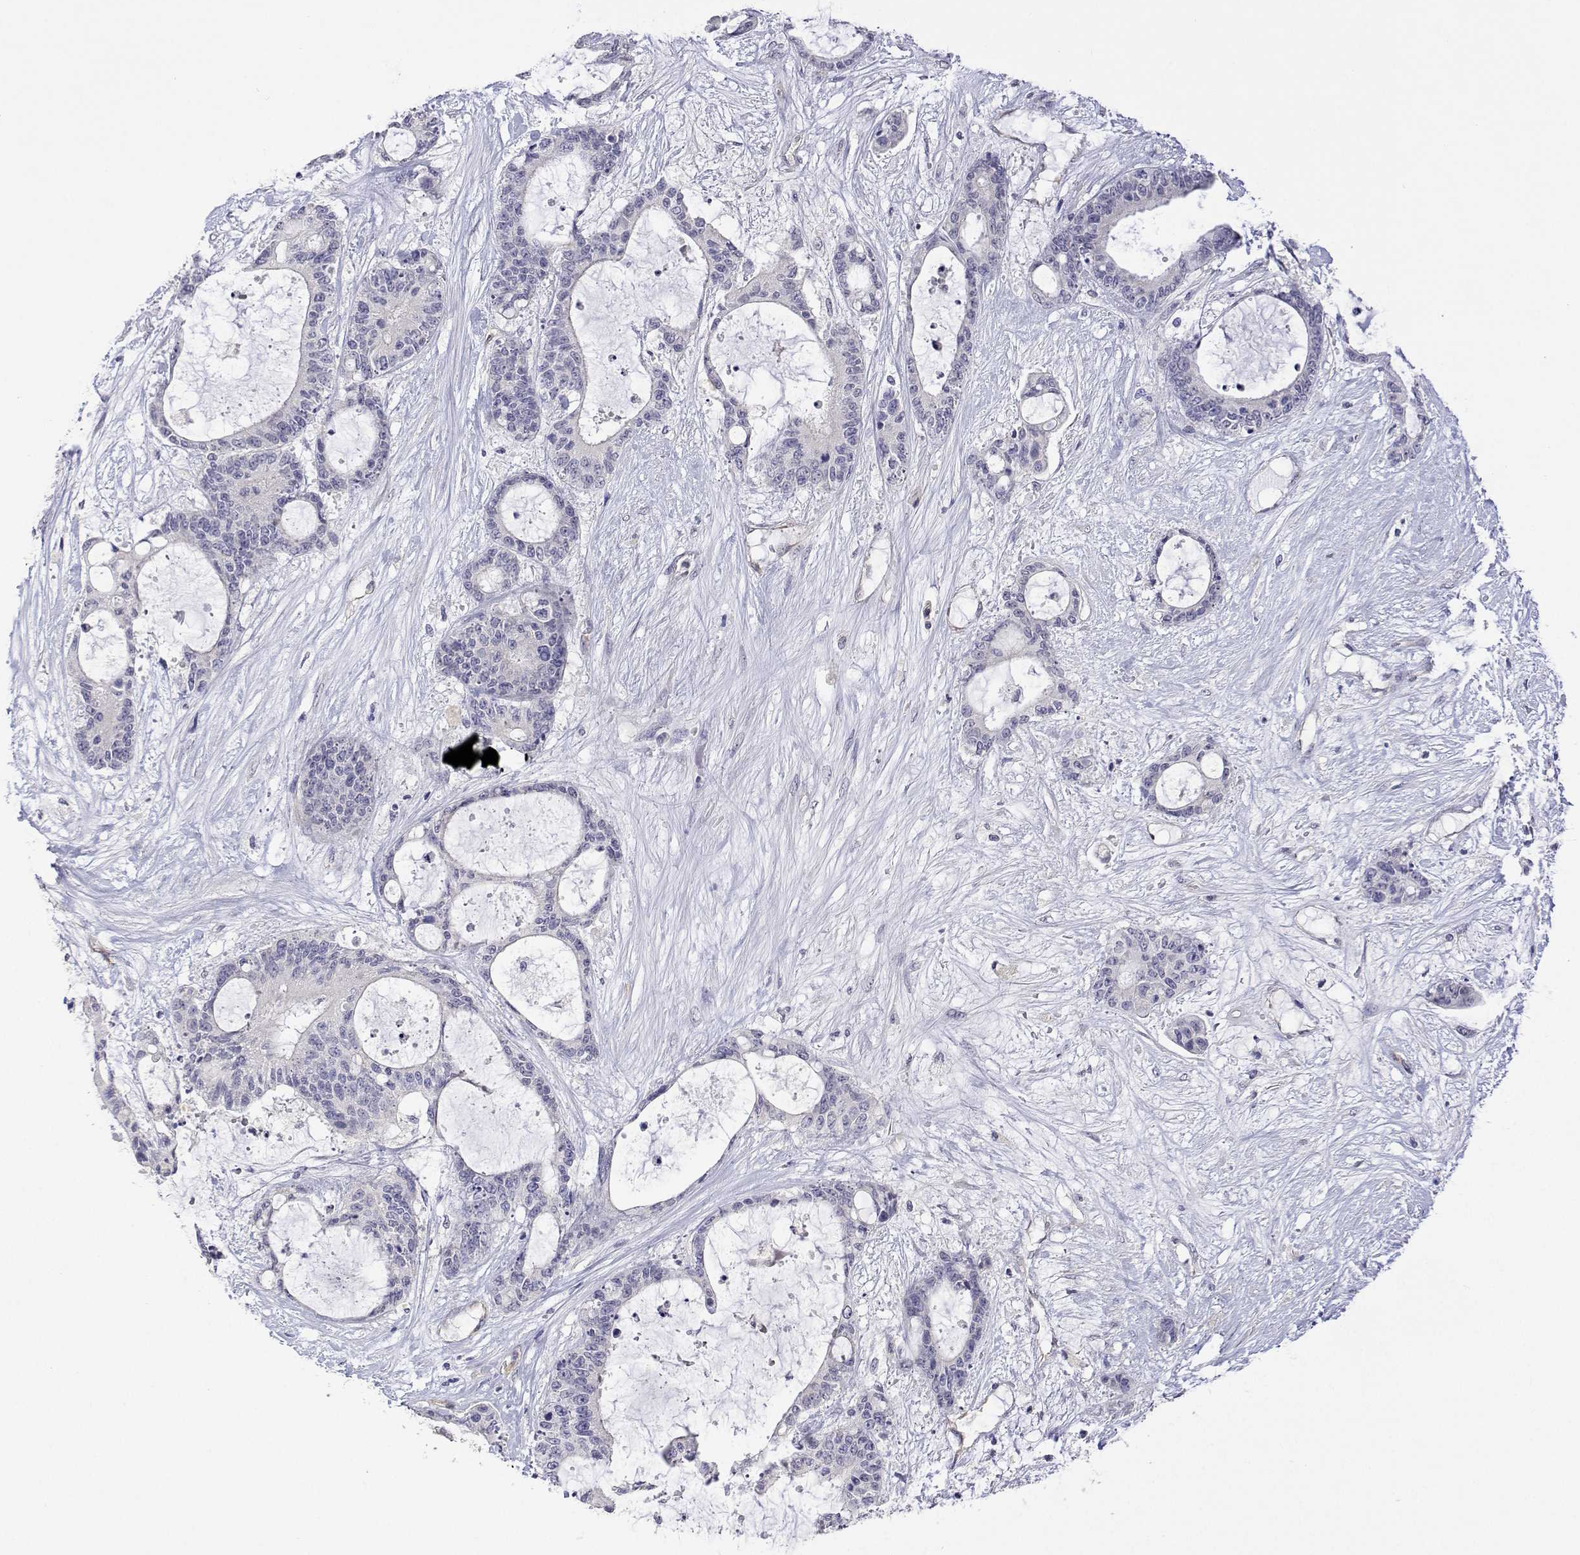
{"staining": {"intensity": "negative", "quantity": "none", "location": "none"}, "tissue": "liver cancer", "cell_type": "Tumor cells", "image_type": "cancer", "snomed": [{"axis": "morphology", "description": "Normal tissue, NOS"}, {"axis": "morphology", "description": "Cholangiocarcinoma"}, {"axis": "topography", "description": "Liver"}, {"axis": "topography", "description": "Peripheral nerve tissue"}], "caption": "A micrograph of liver cancer (cholangiocarcinoma) stained for a protein demonstrates no brown staining in tumor cells.", "gene": "PLCB1", "patient": {"sex": "female", "age": 73}}